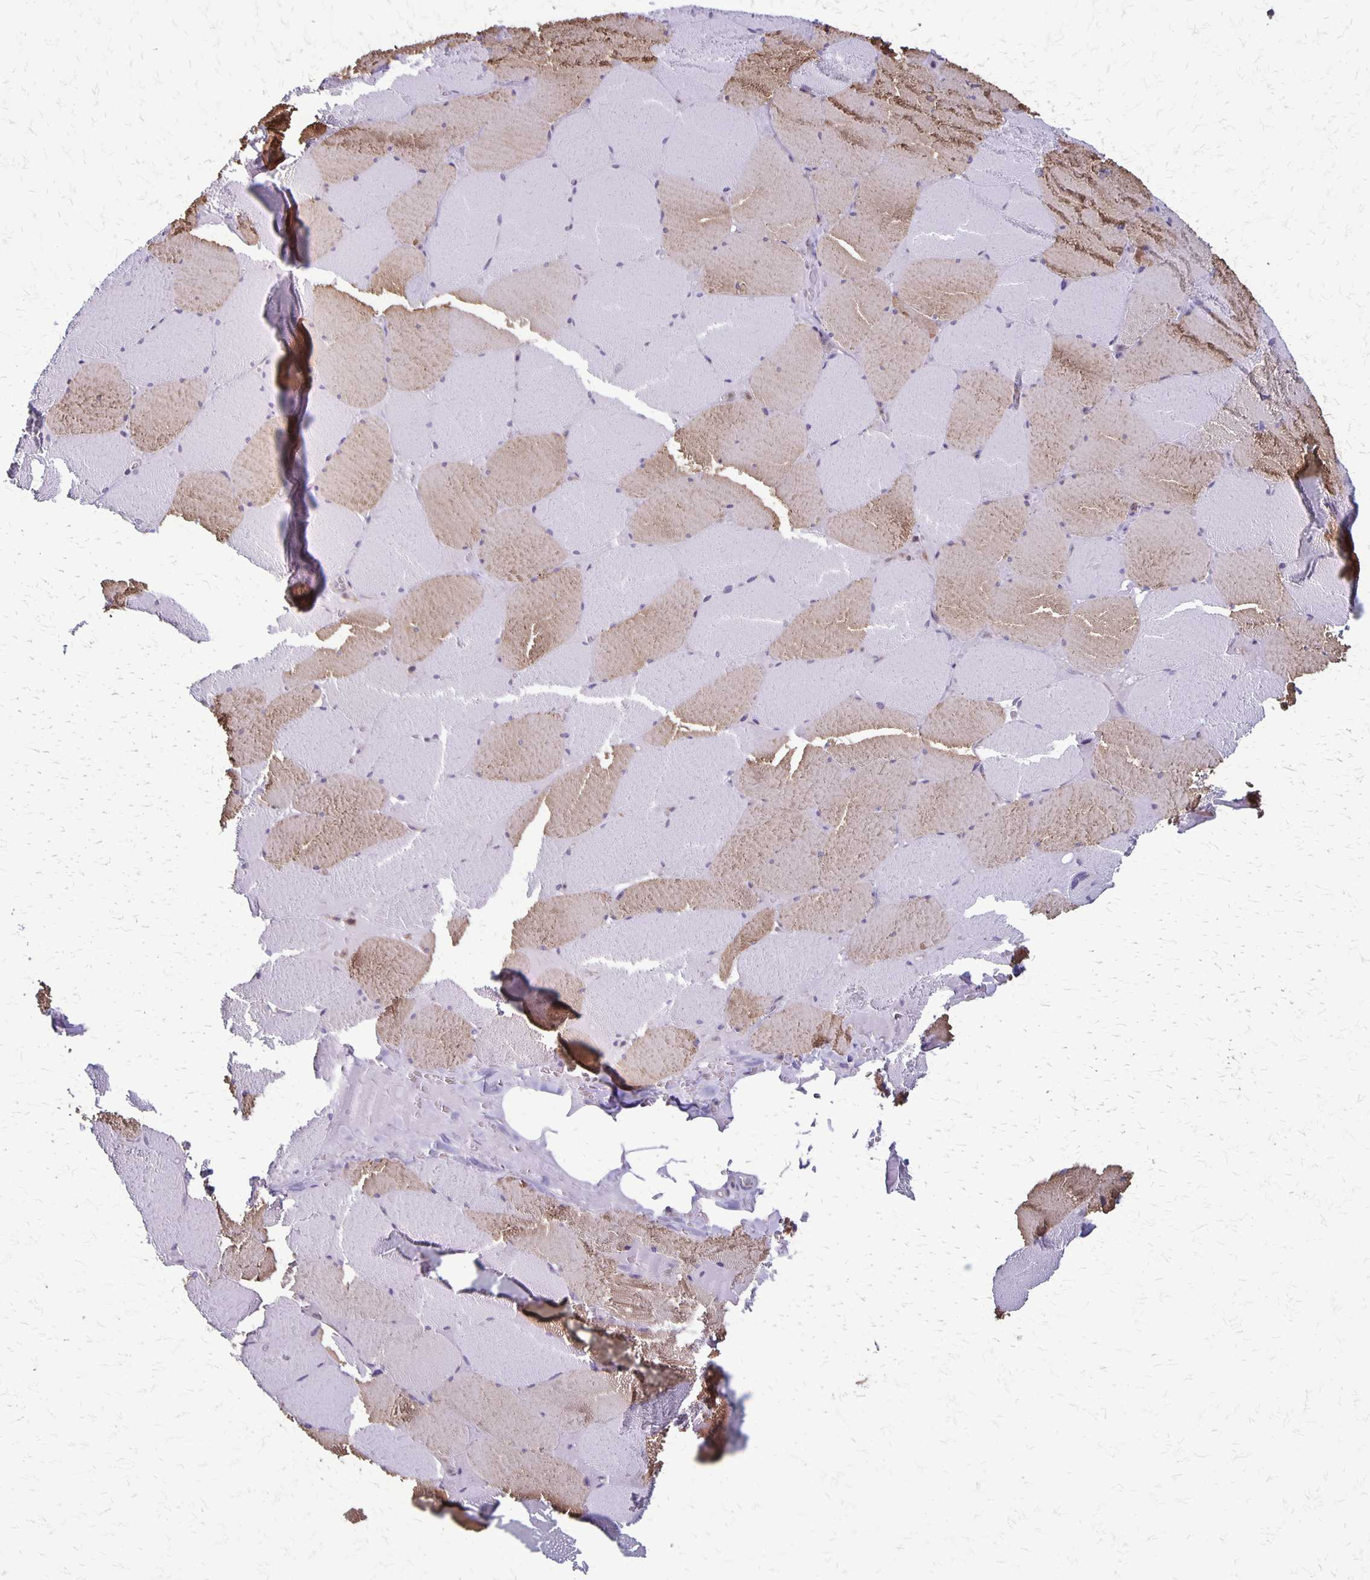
{"staining": {"intensity": "moderate", "quantity": "25%-75%", "location": "cytoplasmic/membranous"}, "tissue": "skeletal muscle", "cell_type": "Myocytes", "image_type": "normal", "snomed": [{"axis": "morphology", "description": "Normal tissue, NOS"}, {"axis": "topography", "description": "Skeletal muscle"}, {"axis": "topography", "description": "Head-Neck"}], "caption": "Skeletal muscle stained for a protein (brown) demonstrates moderate cytoplasmic/membranous positive positivity in approximately 25%-75% of myocytes.", "gene": "SEPTIN5", "patient": {"sex": "male", "age": 66}}